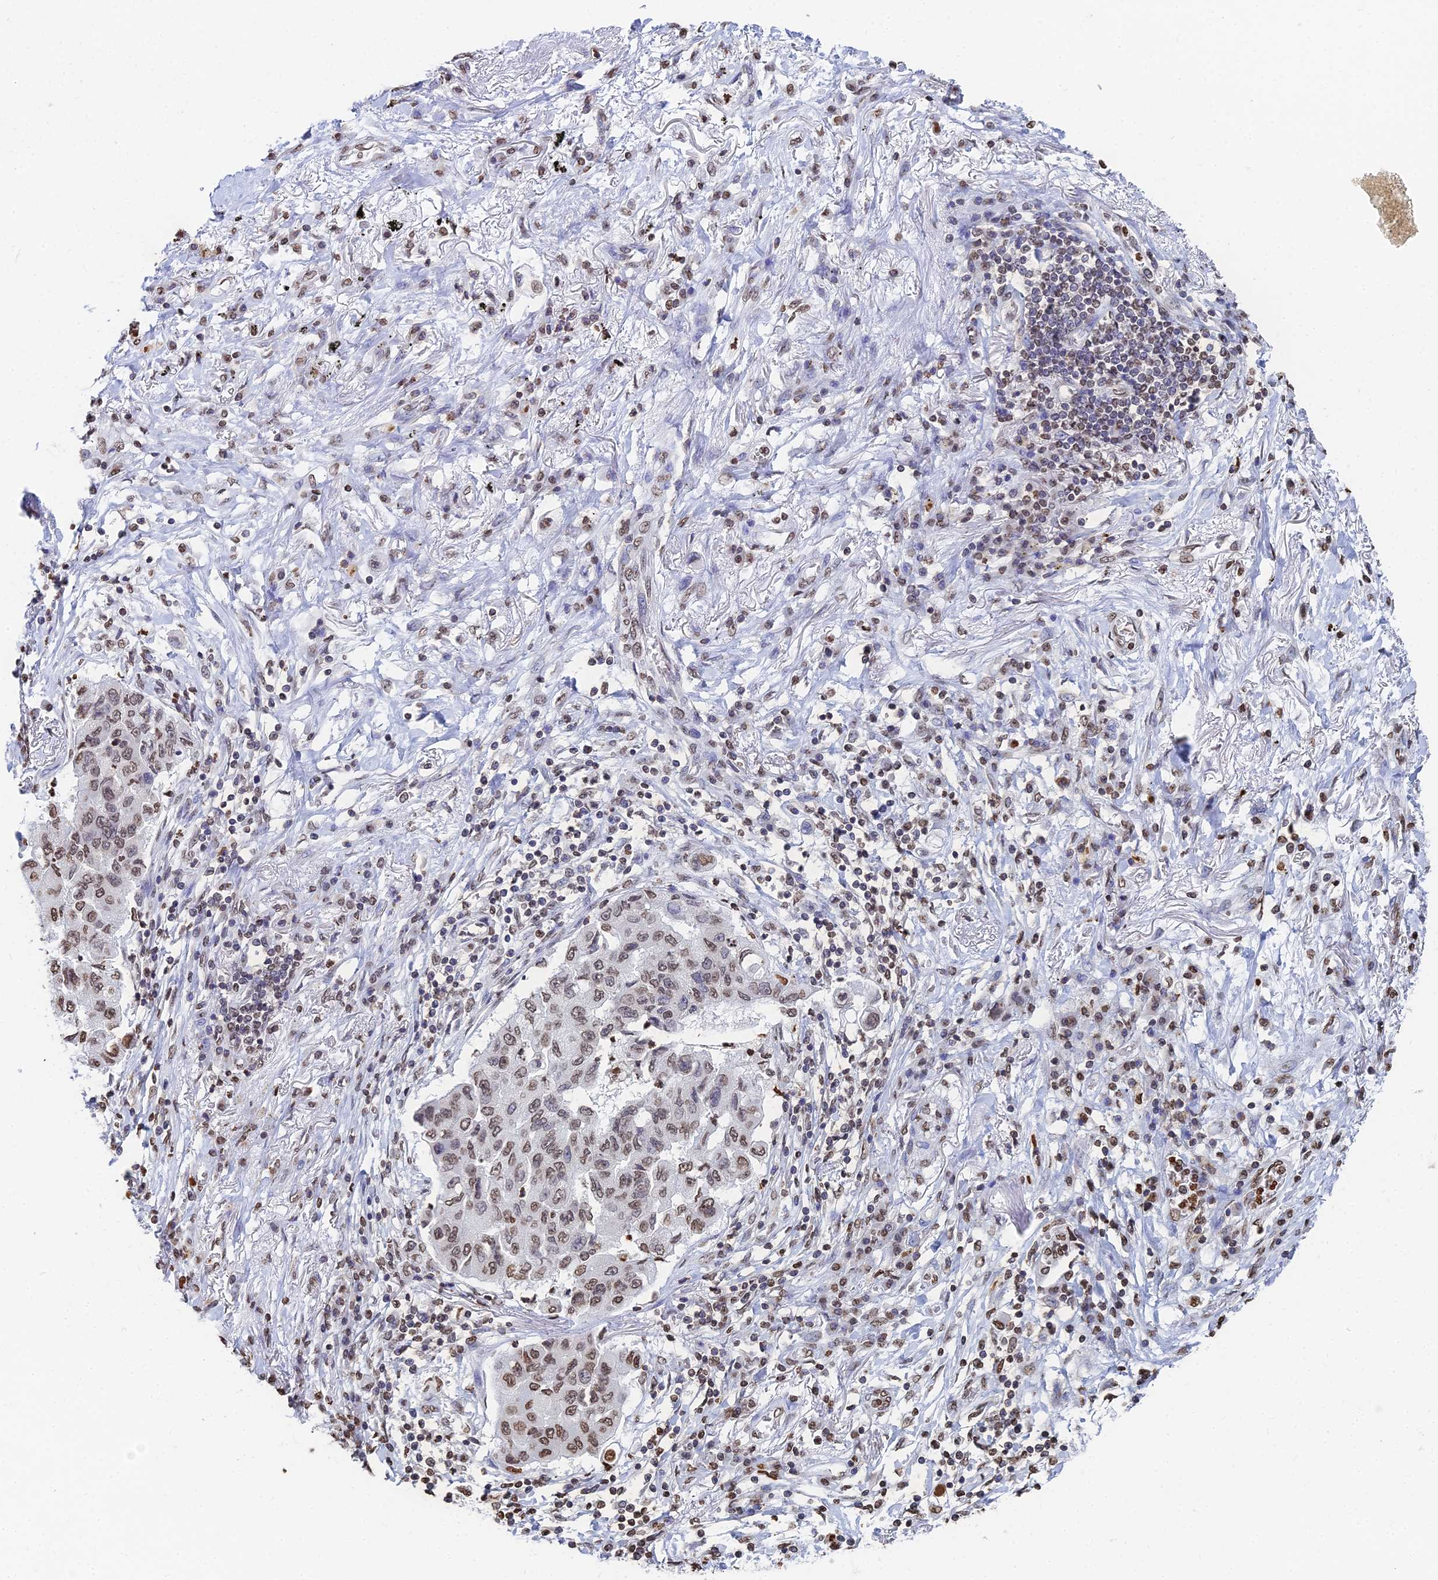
{"staining": {"intensity": "moderate", "quantity": "25%-75%", "location": "nuclear"}, "tissue": "lung cancer", "cell_type": "Tumor cells", "image_type": "cancer", "snomed": [{"axis": "morphology", "description": "Squamous cell carcinoma, NOS"}, {"axis": "topography", "description": "Lung"}], "caption": "There is medium levels of moderate nuclear expression in tumor cells of lung cancer (squamous cell carcinoma), as demonstrated by immunohistochemical staining (brown color).", "gene": "GBP3", "patient": {"sex": "male", "age": 74}}